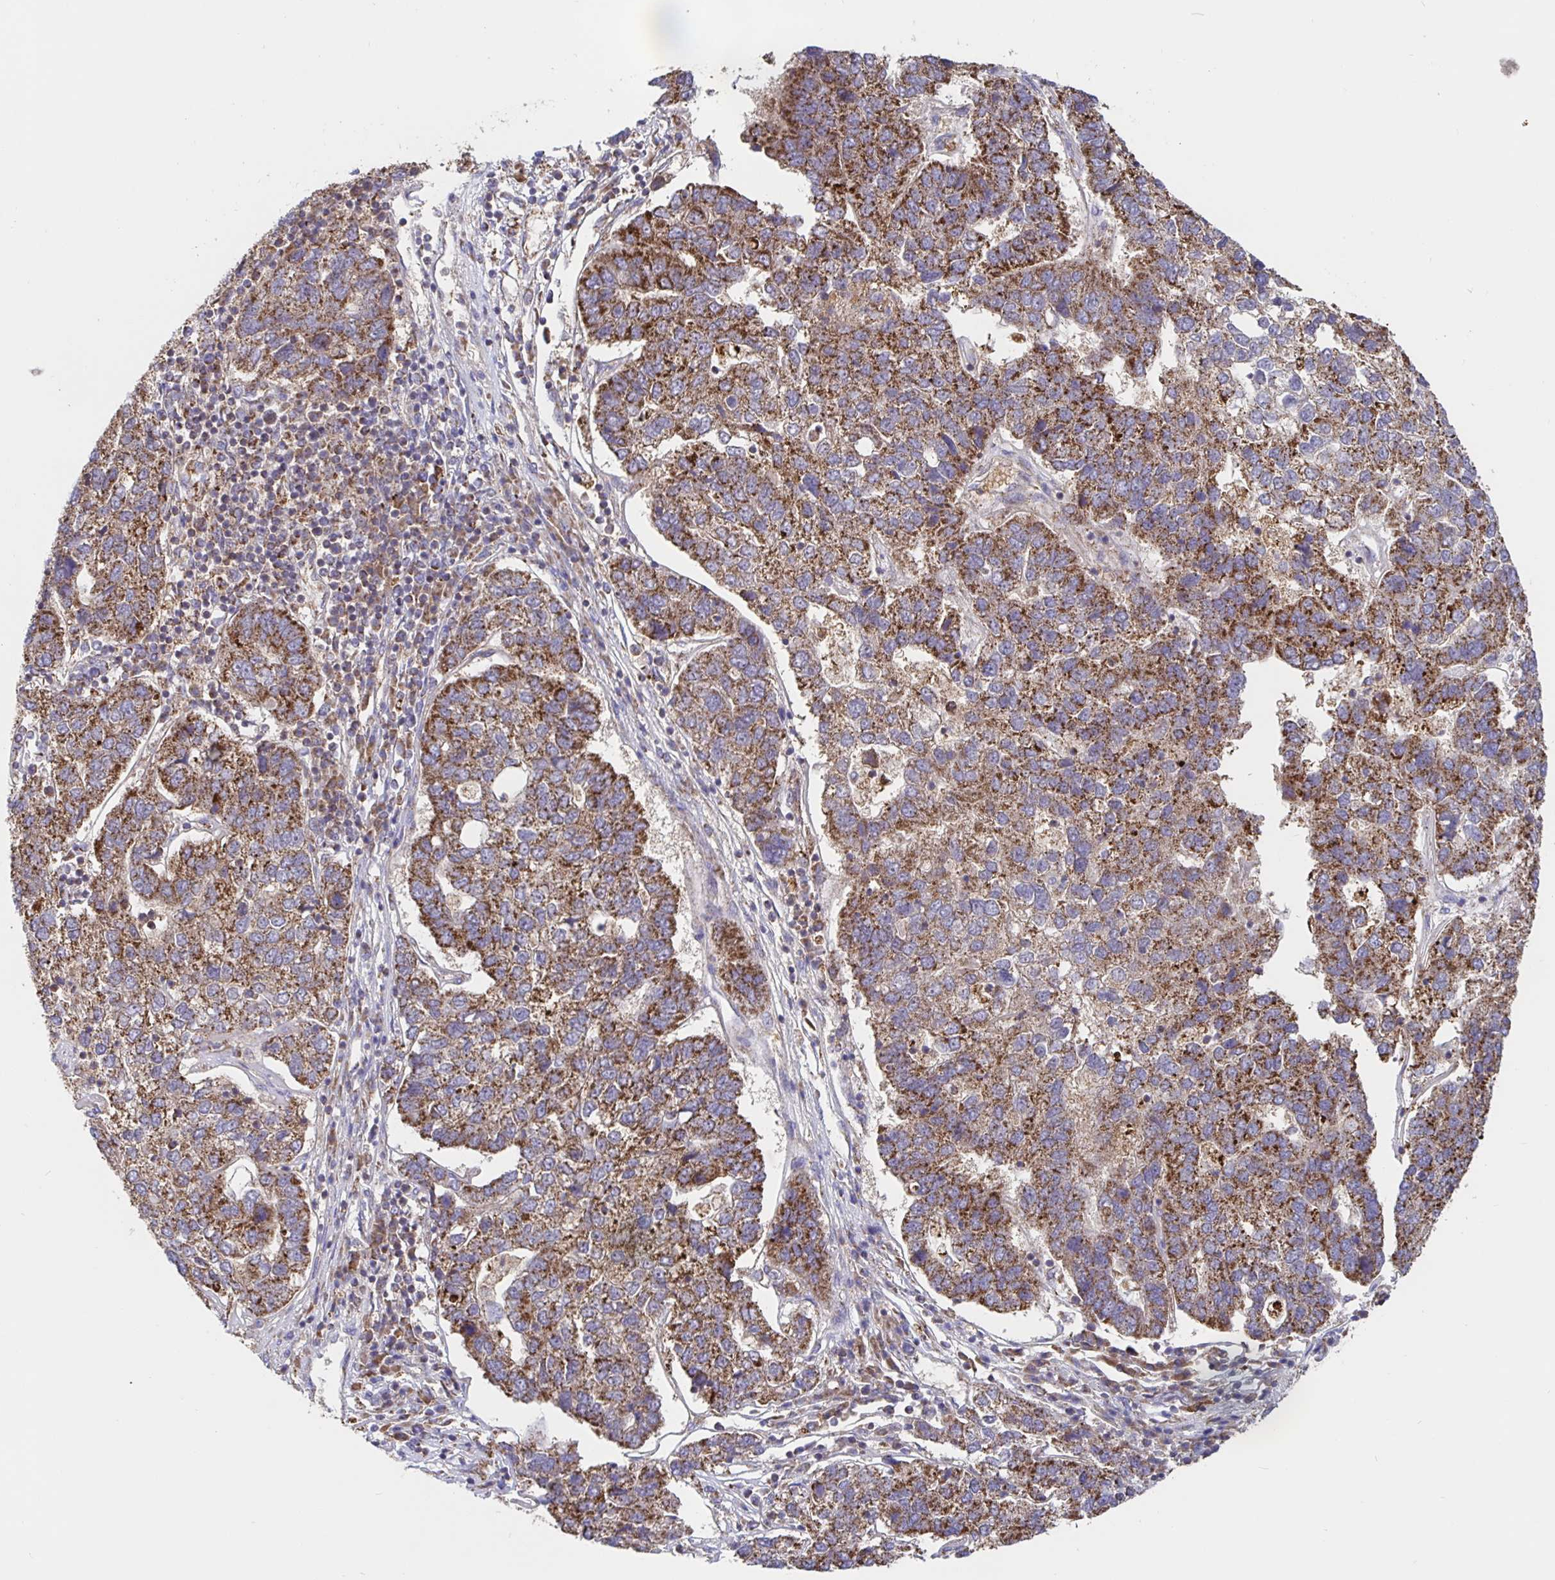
{"staining": {"intensity": "moderate", "quantity": ">75%", "location": "cytoplasmic/membranous"}, "tissue": "pancreatic cancer", "cell_type": "Tumor cells", "image_type": "cancer", "snomed": [{"axis": "morphology", "description": "Adenocarcinoma, NOS"}, {"axis": "topography", "description": "Pancreas"}], "caption": "Immunohistochemical staining of pancreatic cancer demonstrates medium levels of moderate cytoplasmic/membranous staining in approximately >75% of tumor cells. (DAB (3,3'-diaminobenzidine) IHC, brown staining for protein, blue staining for nuclei).", "gene": "PRDX3", "patient": {"sex": "female", "age": 61}}